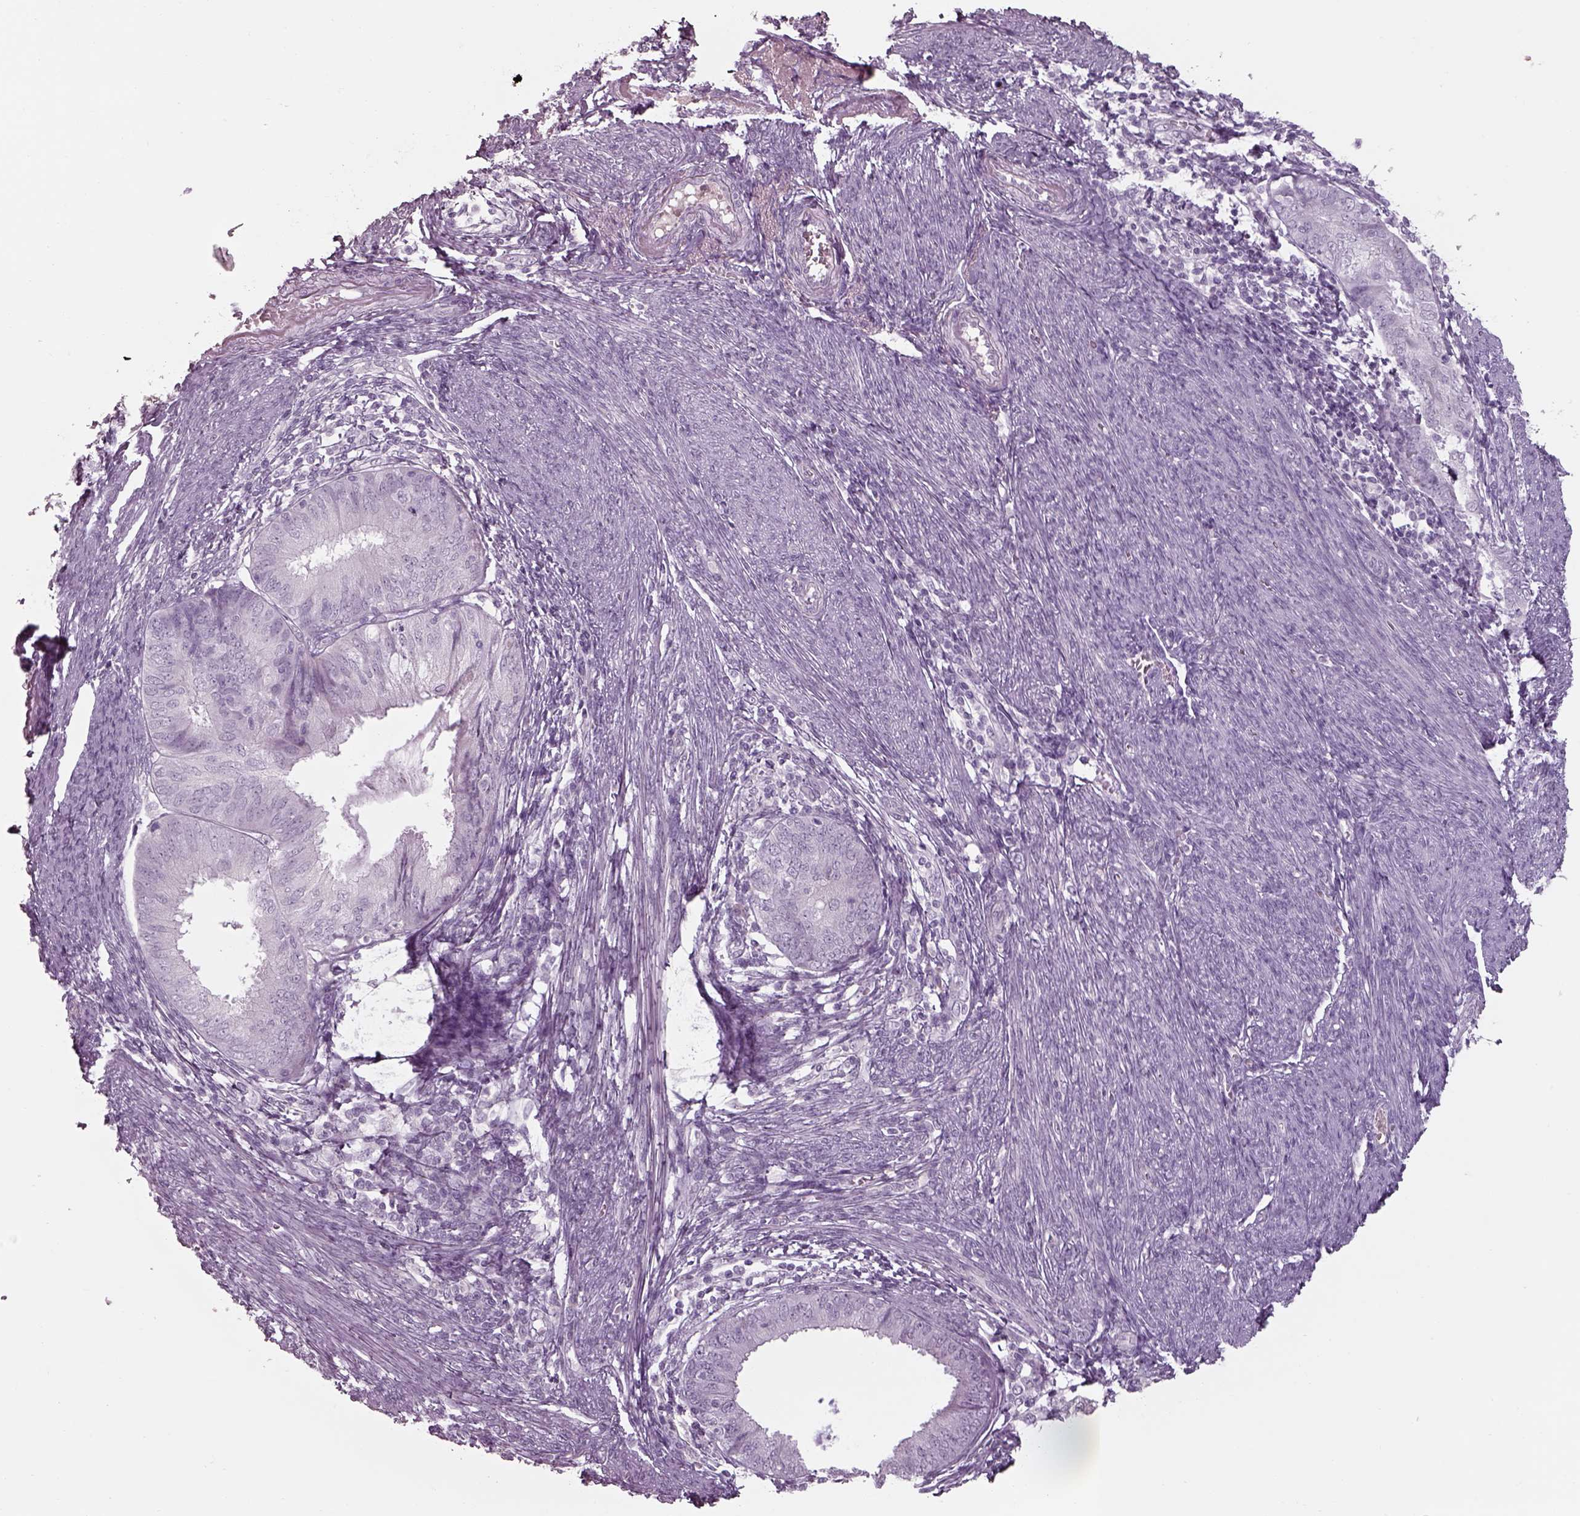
{"staining": {"intensity": "negative", "quantity": "none", "location": "none"}, "tissue": "endometrial cancer", "cell_type": "Tumor cells", "image_type": "cancer", "snomed": [{"axis": "morphology", "description": "Adenocarcinoma, NOS"}, {"axis": "topography", "description": "Endometrium"}], "caption": "Immunohistochemical staining of human endometrial cancer displays no significant staining in tumor cells.", "gene": "SEPTIN14", "patient": {"sex": "female", "age": 57}}